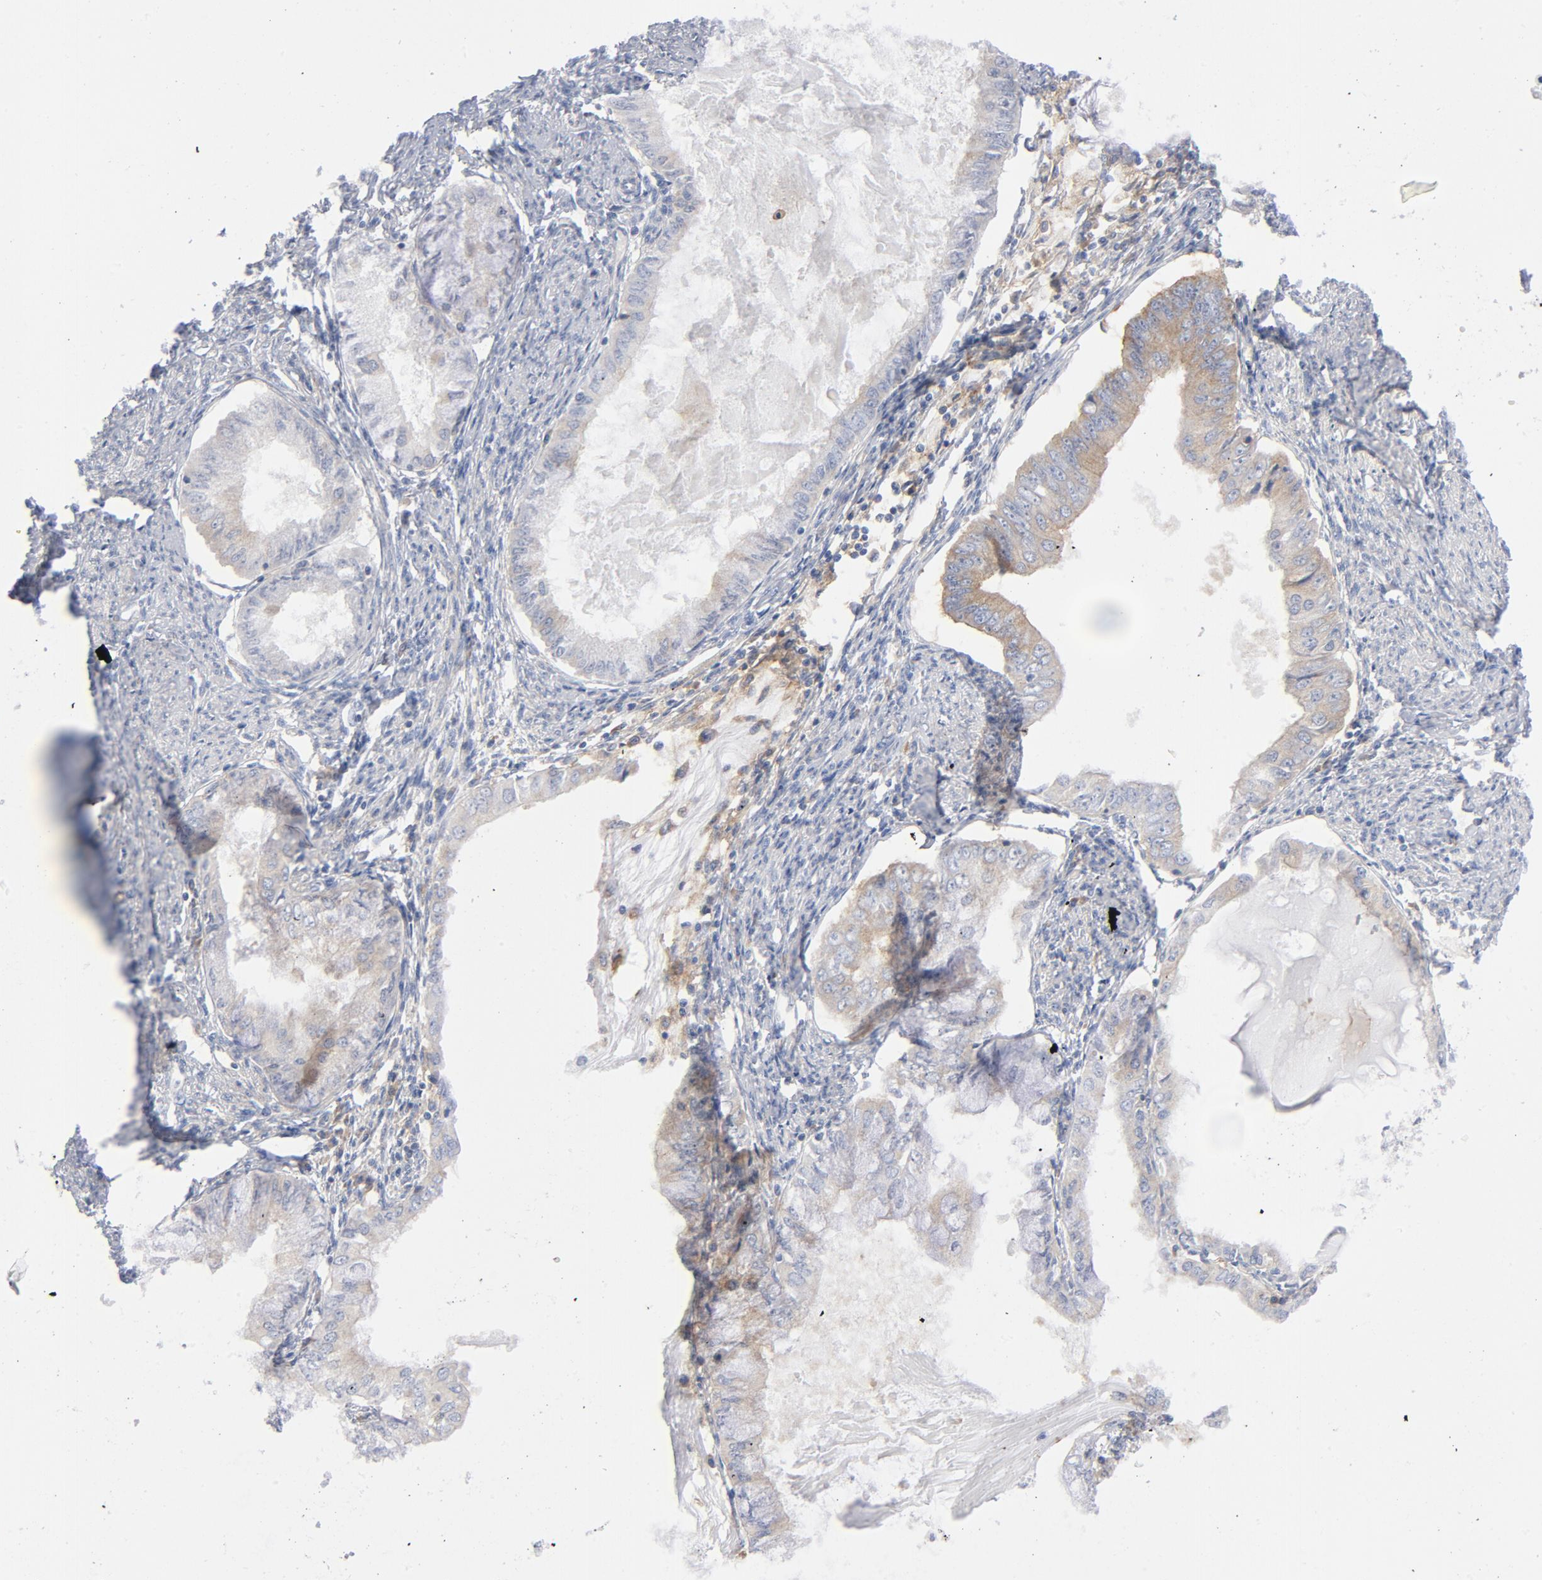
{"staining": {"intensity": "moderate", "quantity": "<25%", "location": "cytoplasmic/membranous"}, "tissue": "endometrial cancer", "cell_type": "Tumor cells", "image_type": "cancer", "snomed": [{"axis": "morphology", "description": "Adenocarcinoma, NOS"}, {"axis": "topography", "description": "Endometrium"}], "caption": "High-magnification brightfield microscopy of endometrial adenocarcinoma stained with DAB (3,3'-diaminobenzidine) (brown) and counterstained with hematoxylin (blue). tumor cells exhibit moderate cytoplasmic/membranous positivity is seen in about<25% of cells.", "gene": "CD86", "patient": {"sex": "female", "age": 76}}